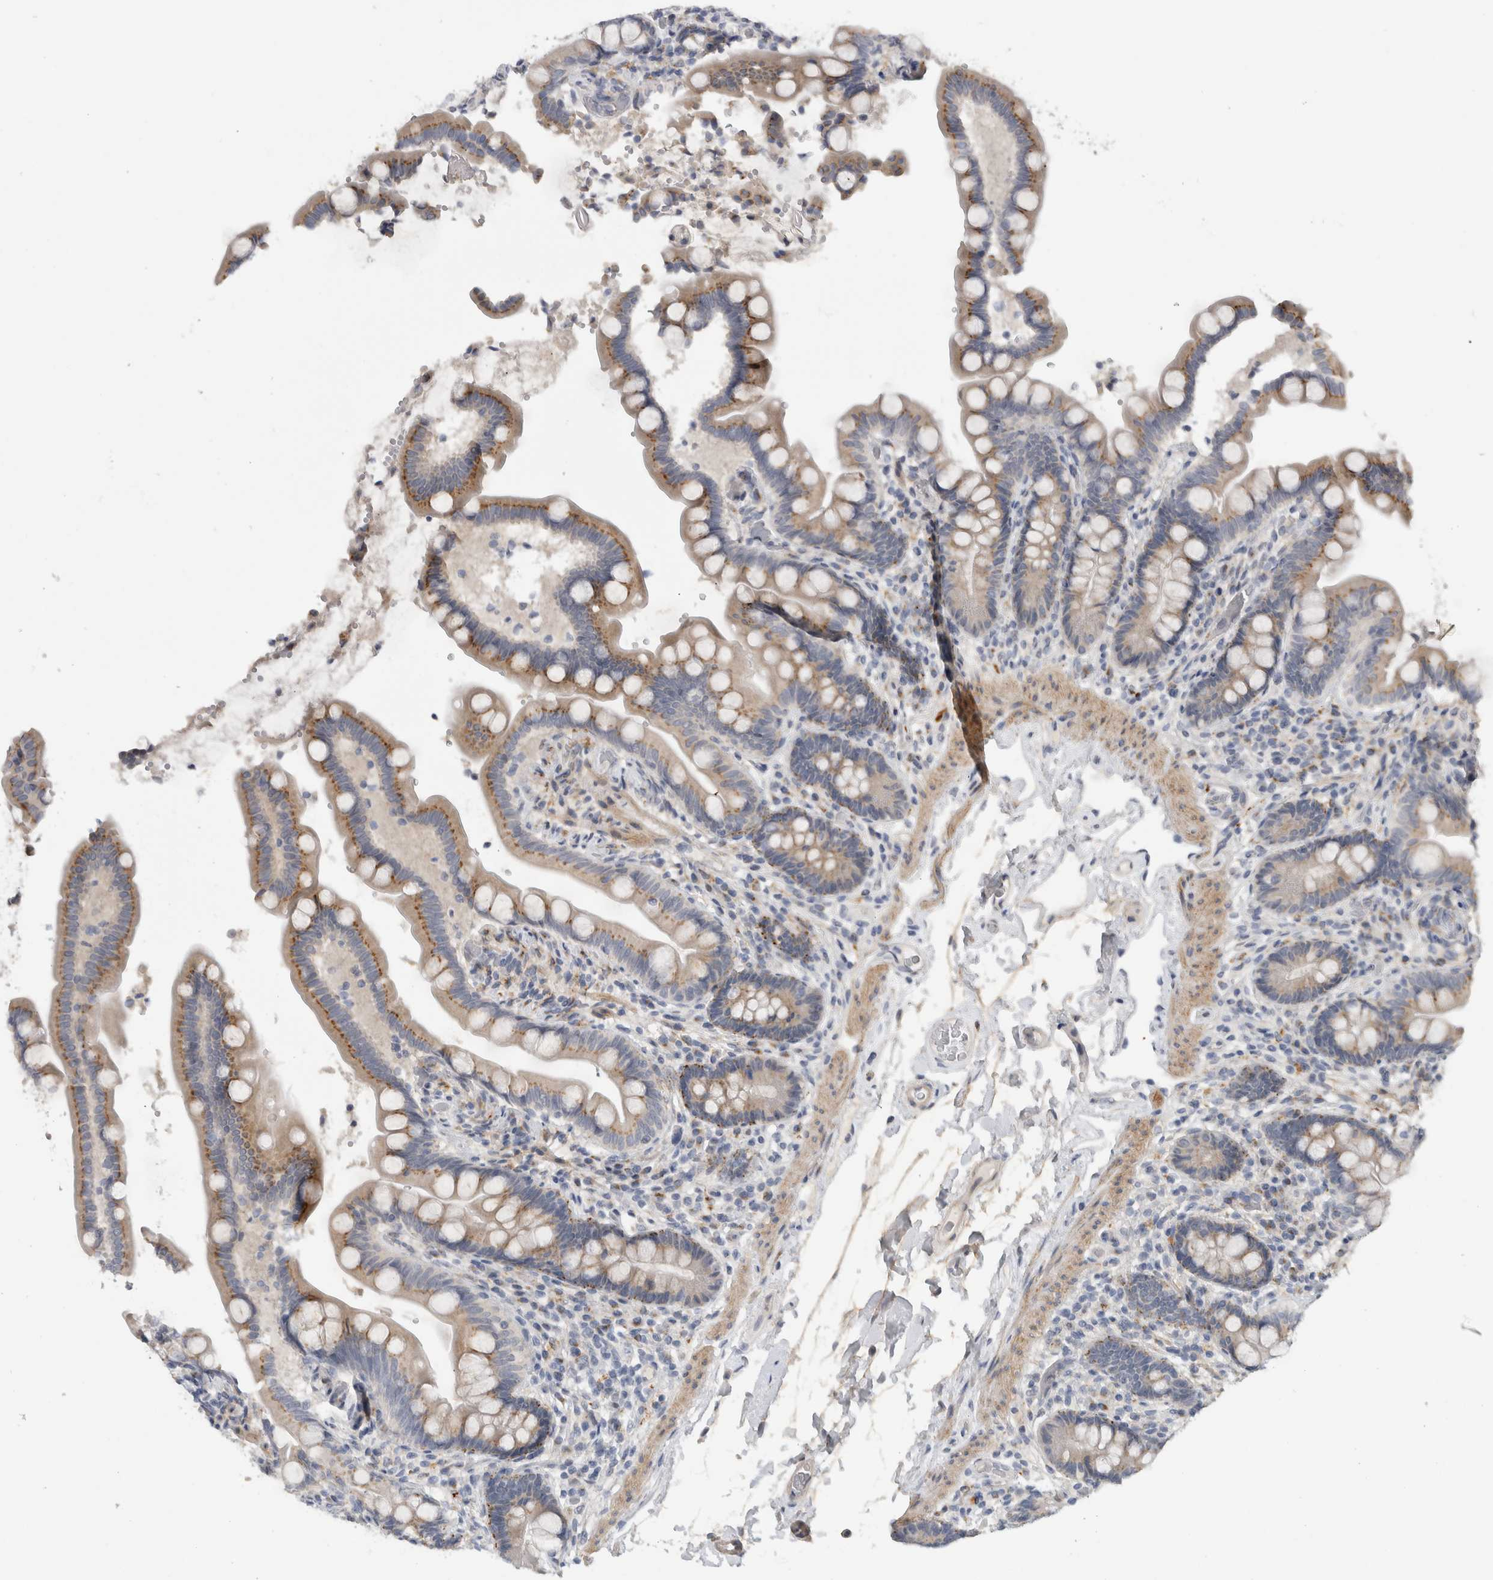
{"staining": {"intensity": "negative", "quantity": "none", "location": "none"}, "tissue": "colon", "cell_type": "Endothelial cells", "image_type": "normal", "snomed": [{"axis": "morphology", "description": "Normal tissue, NOS"}, {"axis": "topography", "description": "Smooth muscle"}, {"axis": "topography", "description": "Colon"}], "caption": "An immunohistochemistry histopathology image of unremarkable colon is shown. There is no staining in endothelial cells of colon.", "gene": "MGAT1", "patient": {"sex": "male", "age": 73}}